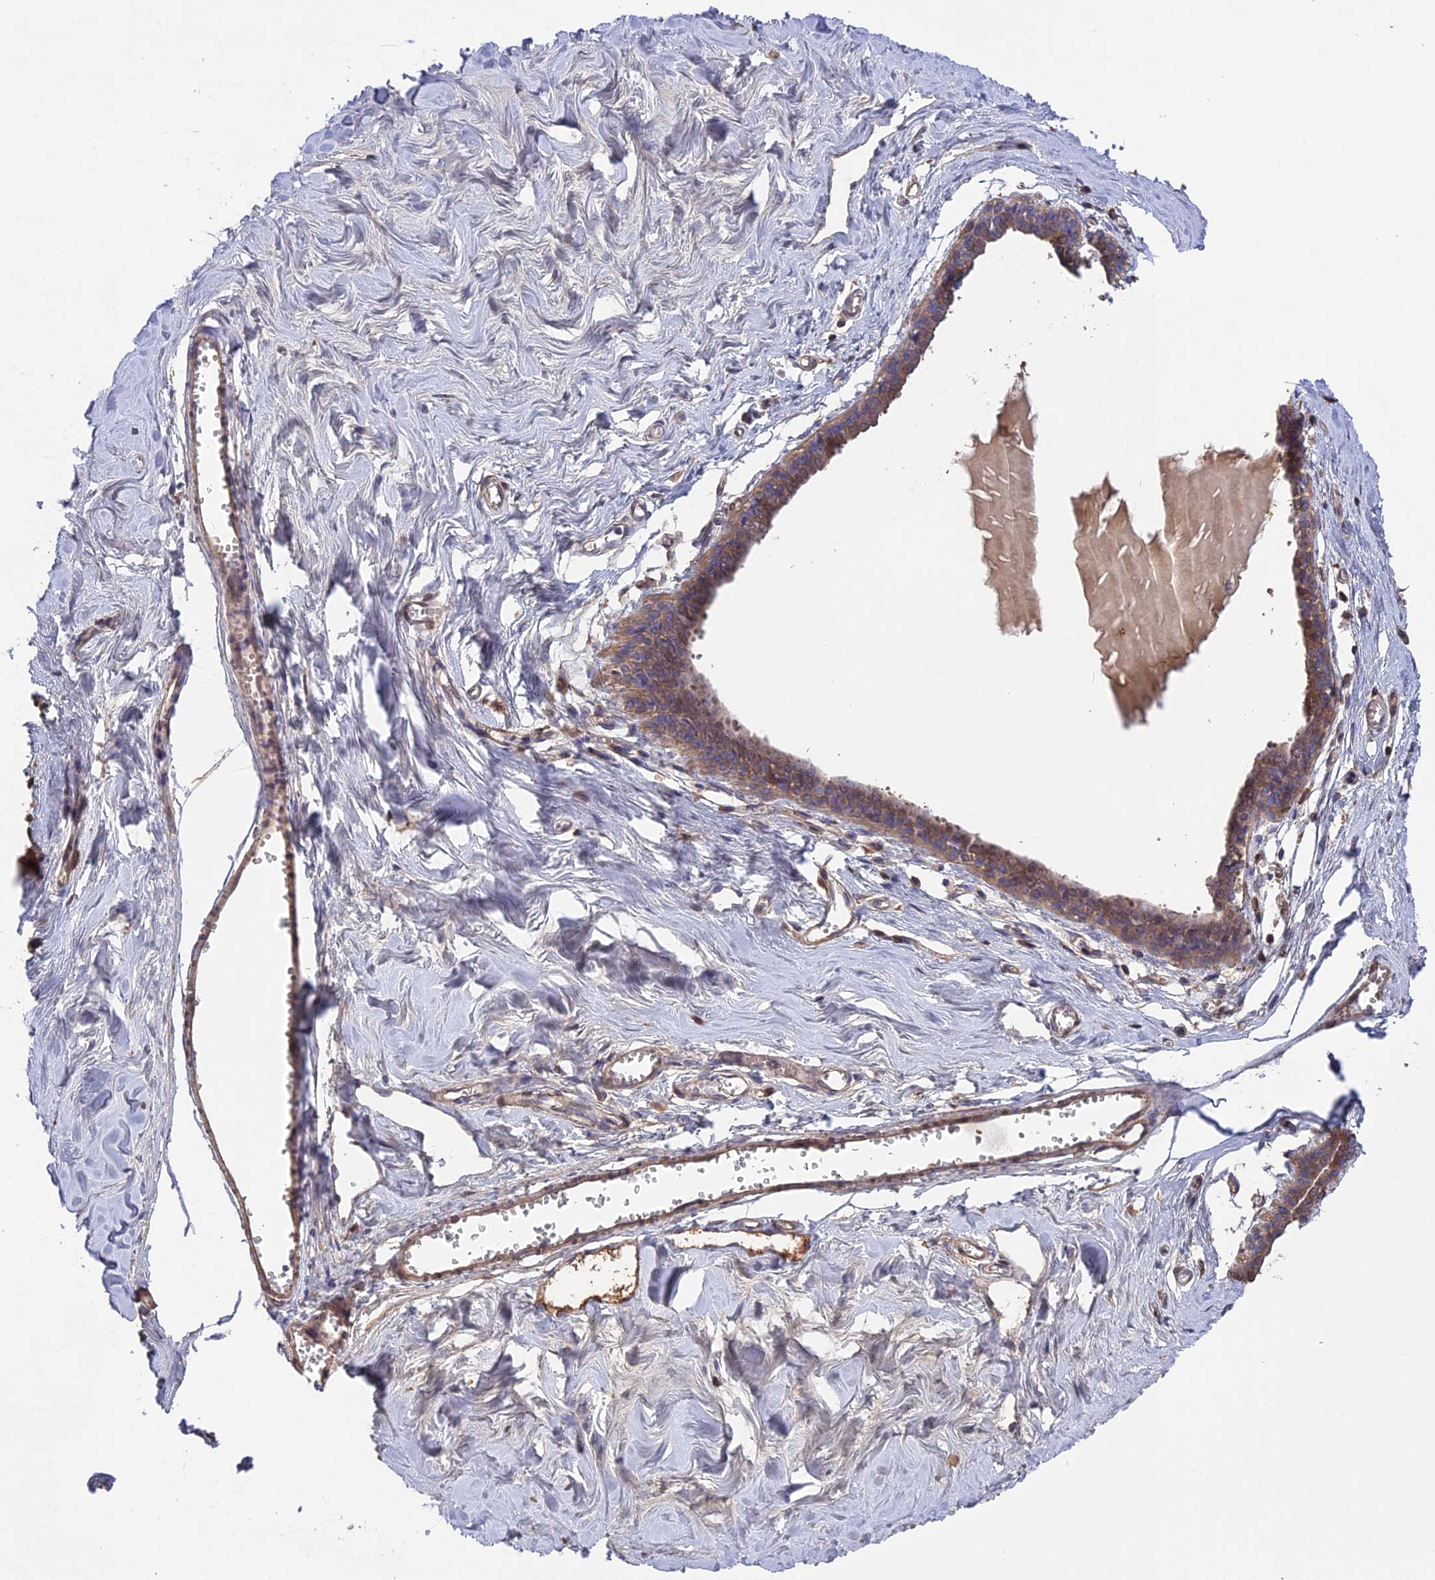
{"staining": {"intensity": "negative", "quantity": "none", "location": "none"}, "tissue": "breast", "cell_type": "Adipocytes", "image_type": "normal", "snomed": [{"axis": "morphology", "description": "Normal tissue, NOS"}, {"axis": "topography", "description": "Breast"}], "caption": "Immunohistochemistry (IHC) of unremarkable human breast reveals no staining in adipocytes. The staining is performed using DAB (3,3'-diaminobenzidine) brown chromogen with nuclei counter-stained in using hematoxylin.", "gene": "RASAL1", "patient": {"sex": "female", "age": 27}}